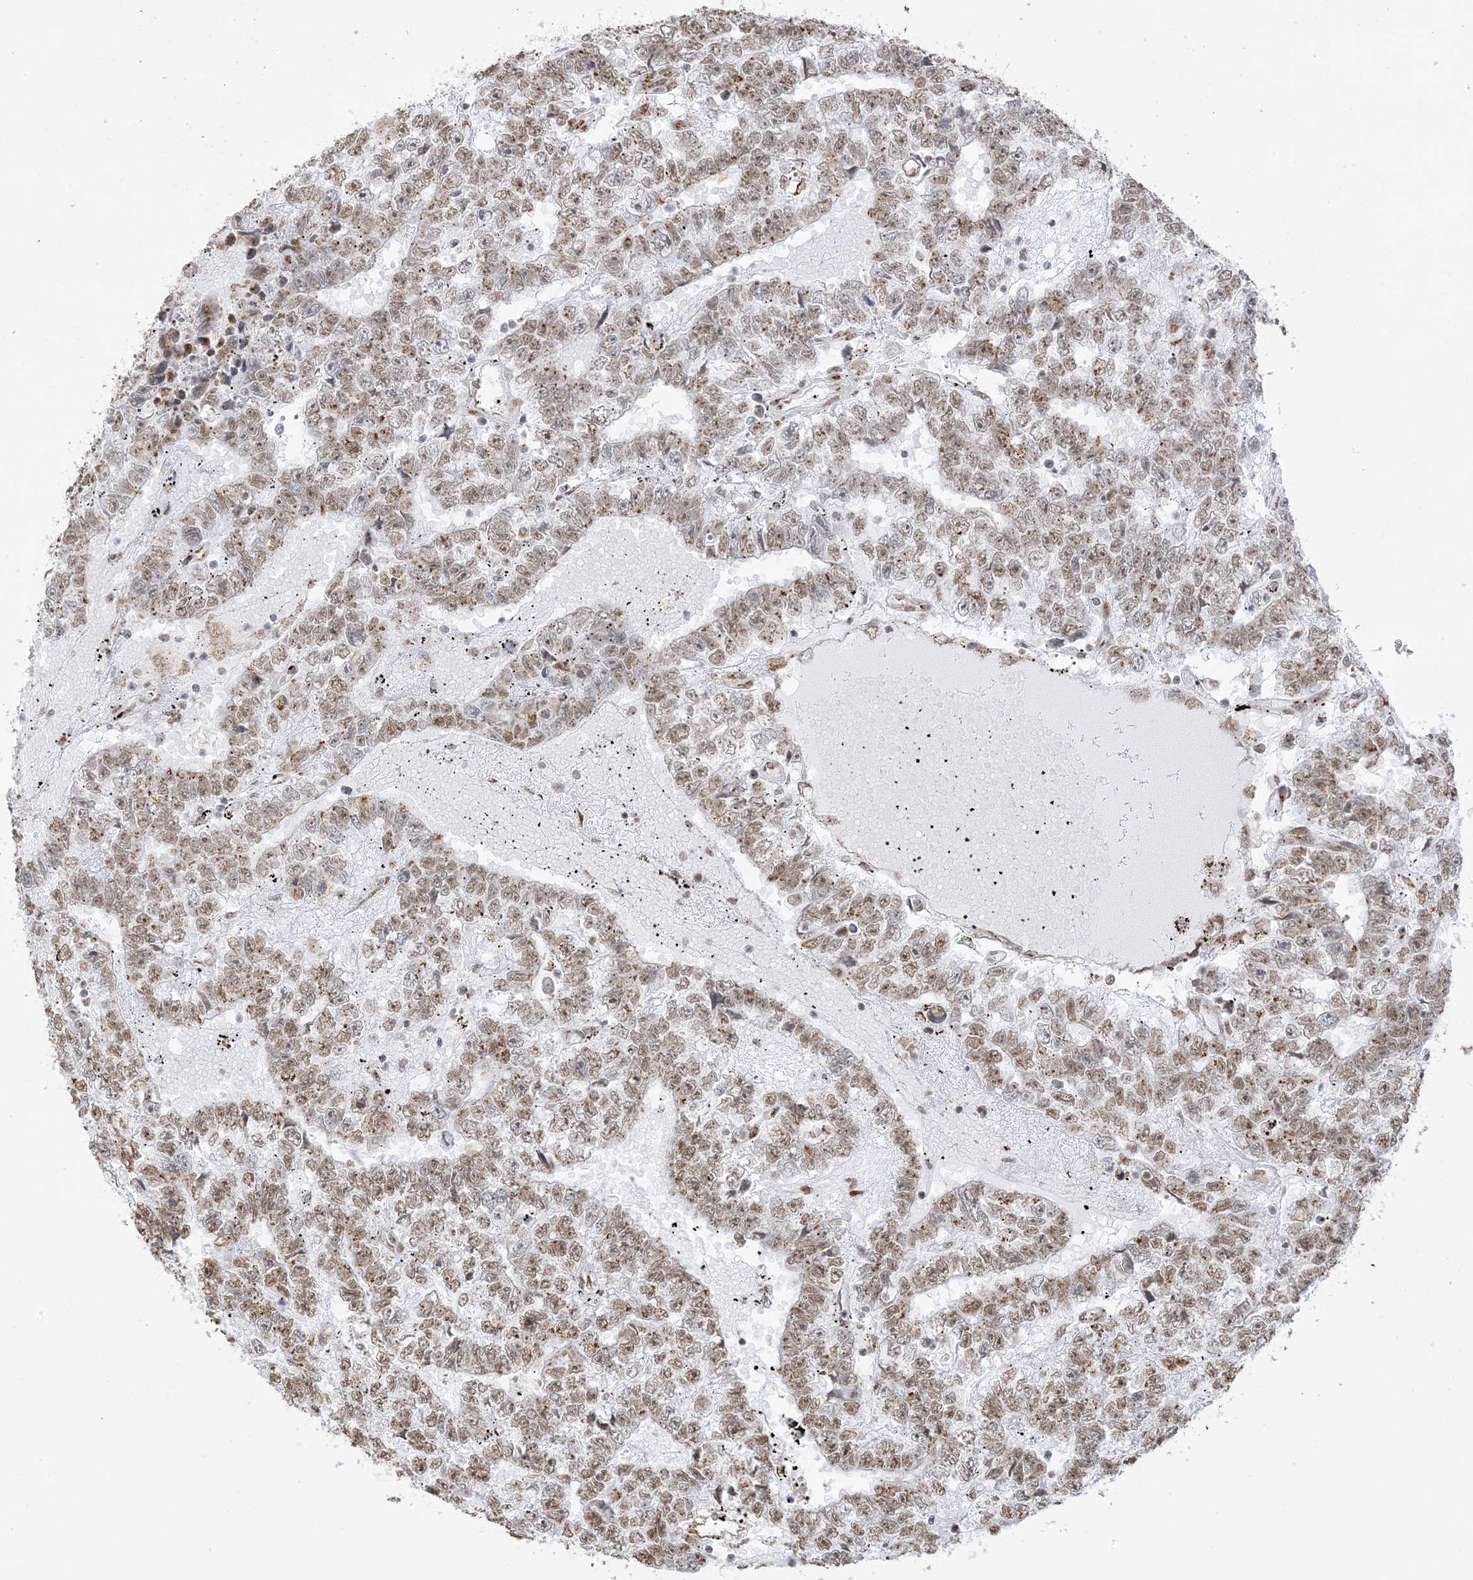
{"staining": {"intensity": "moderate", "quantity": ">75%", "location": "nuclear"}, "tissue": "testis cancer", "cell_type": "Tumor cells", "image_type": "cancer", "snomed": [{"axis": "morphology", "description": "Carcinoma, Embryonal, NOS"}, {"axis": "topography", "description": "Testis"}], "caption": "An immunohistochemistry histopathology image of neoplastic tissue is shown. Protein staining in brown highlights moderate nuclear positivity in testis cancer (embryonal carcinoma) within tumor cells.", "gene": "GPR107", "patient": {"sex": "male", "age": 25}}